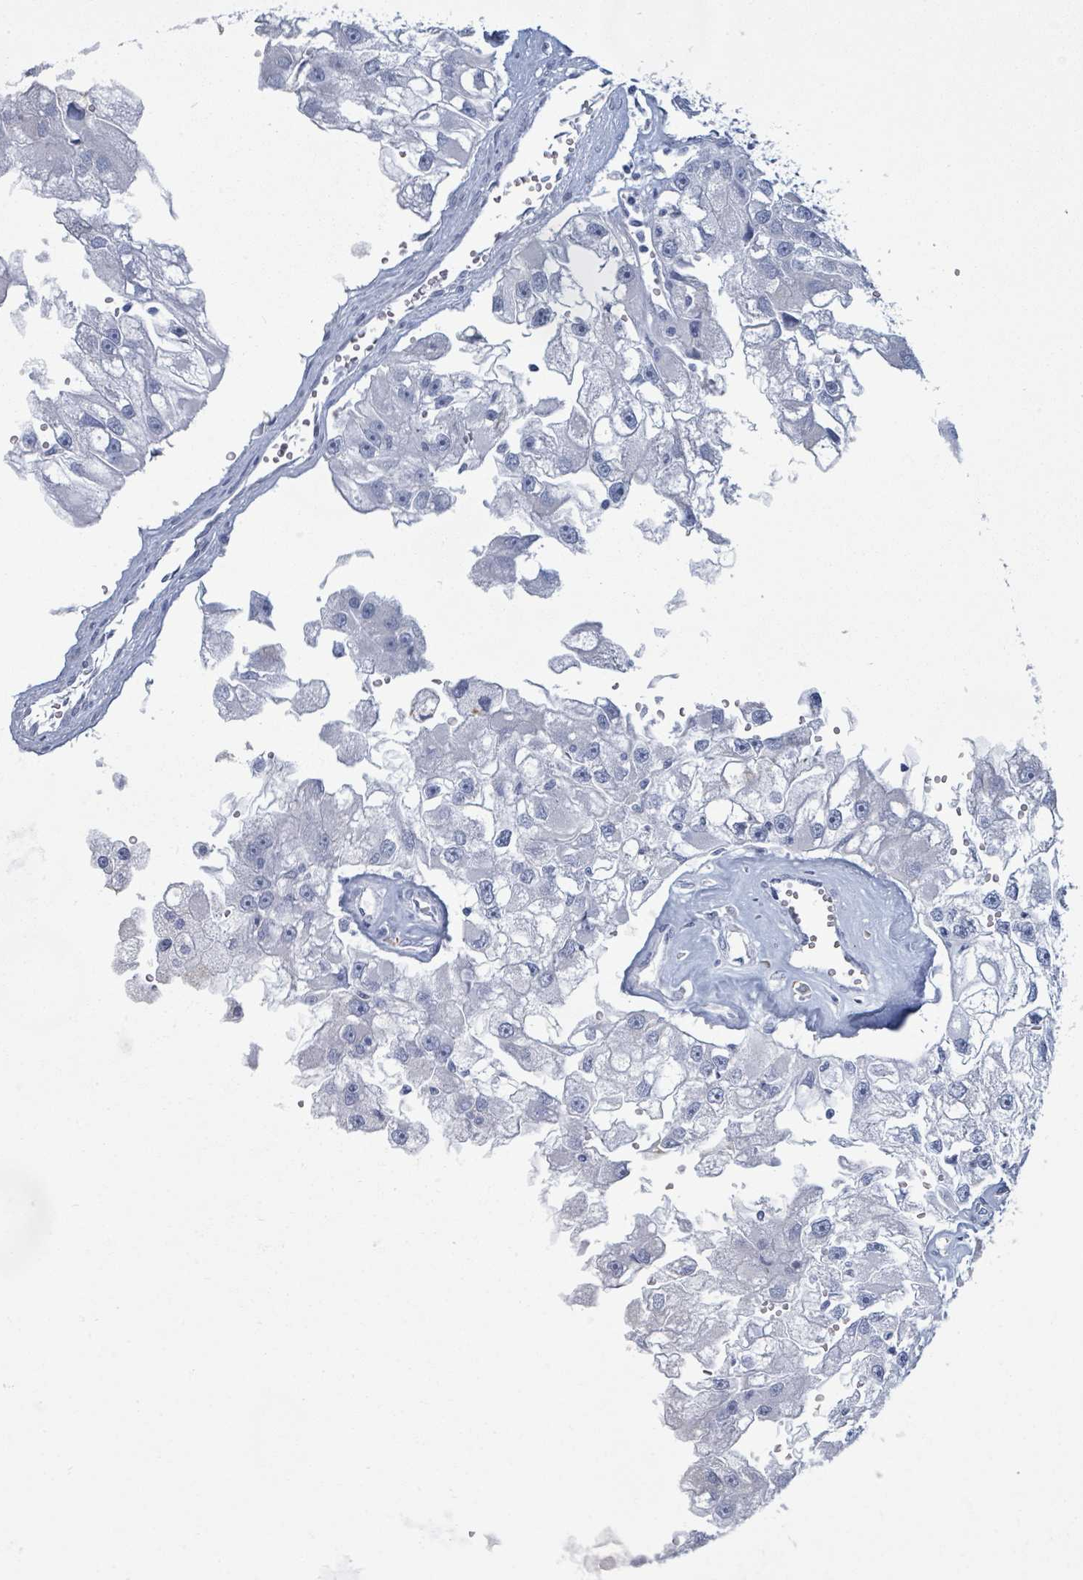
{"staining": {"intensity": "negative", "quantity": "none", "location": "none"}, "tissue": "renal cancer", "cell_type": "Tumor cells", "image_type": "cancer", "snomed": [{"axis": "morphology", "description": "Adenocarcinoma, NOS"}, {"axis": "topography", "description": "Kidney"}], "caption": "Adenocarcinoma (renal) stained for a protein using immunohistochemistry (IHC) exhibits no positivity tumor cells.", "gene": "PGA3", "patient": {"sex": "male", "age": 63}}